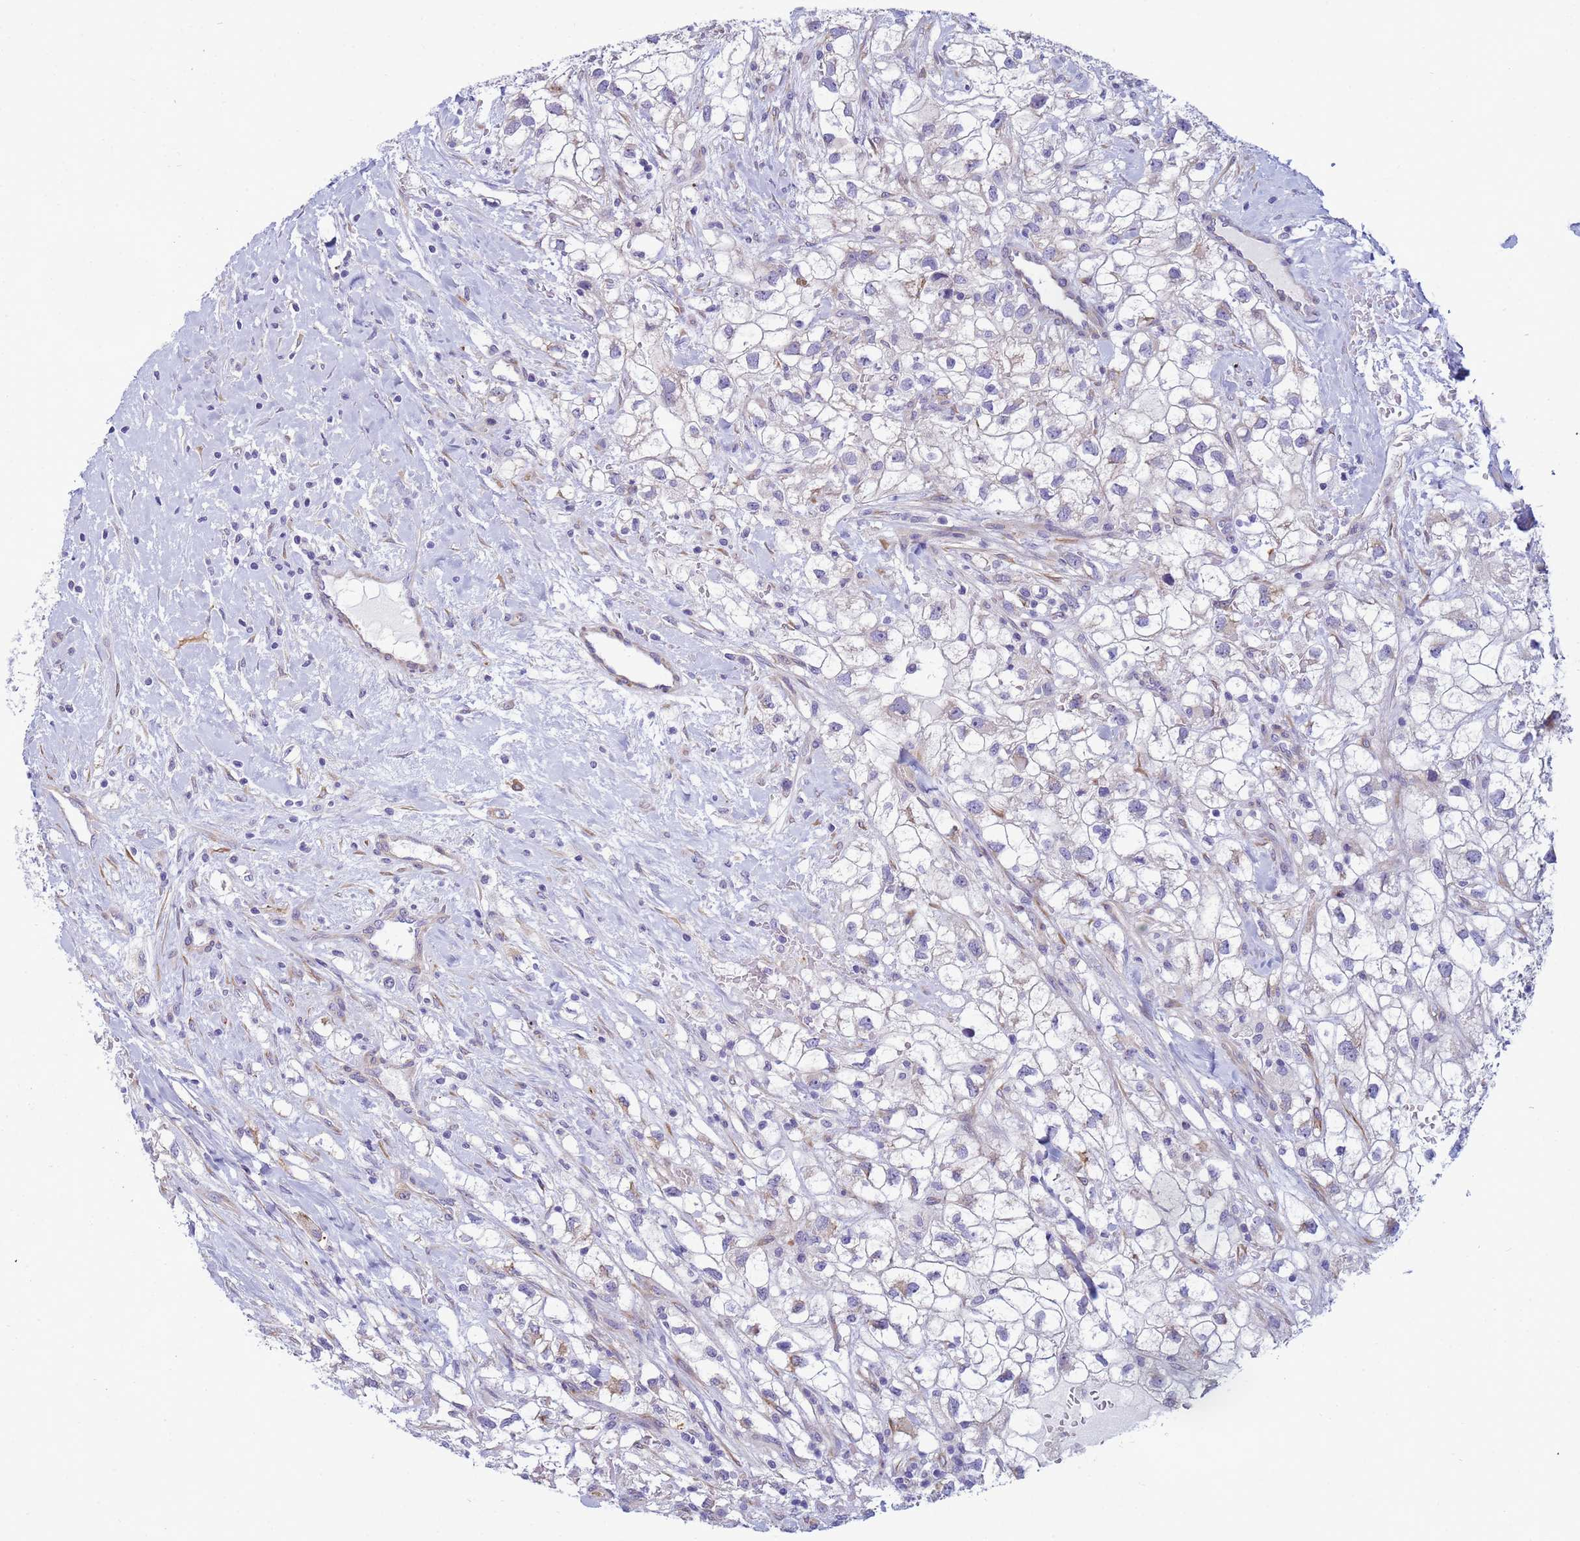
{"staining": {"intensity": "negative", "quantity": "none", "location": "none"}, "tissue": "renal cancer", "cell_type": "Tumor cells", "image_type": "cancer", "snomed": [{"axis": "morphology", "description": "Adenocarcinoma, NOS"}, {"axis": "topography", "description": "Kidney"}], "caption": "Immunohistochemistry (IHC) of adenocarcinoma (renal) displays no positivity in tumor cells.", "gene": "TRPC6", "patient": {"sex": "male", "age": 59}}